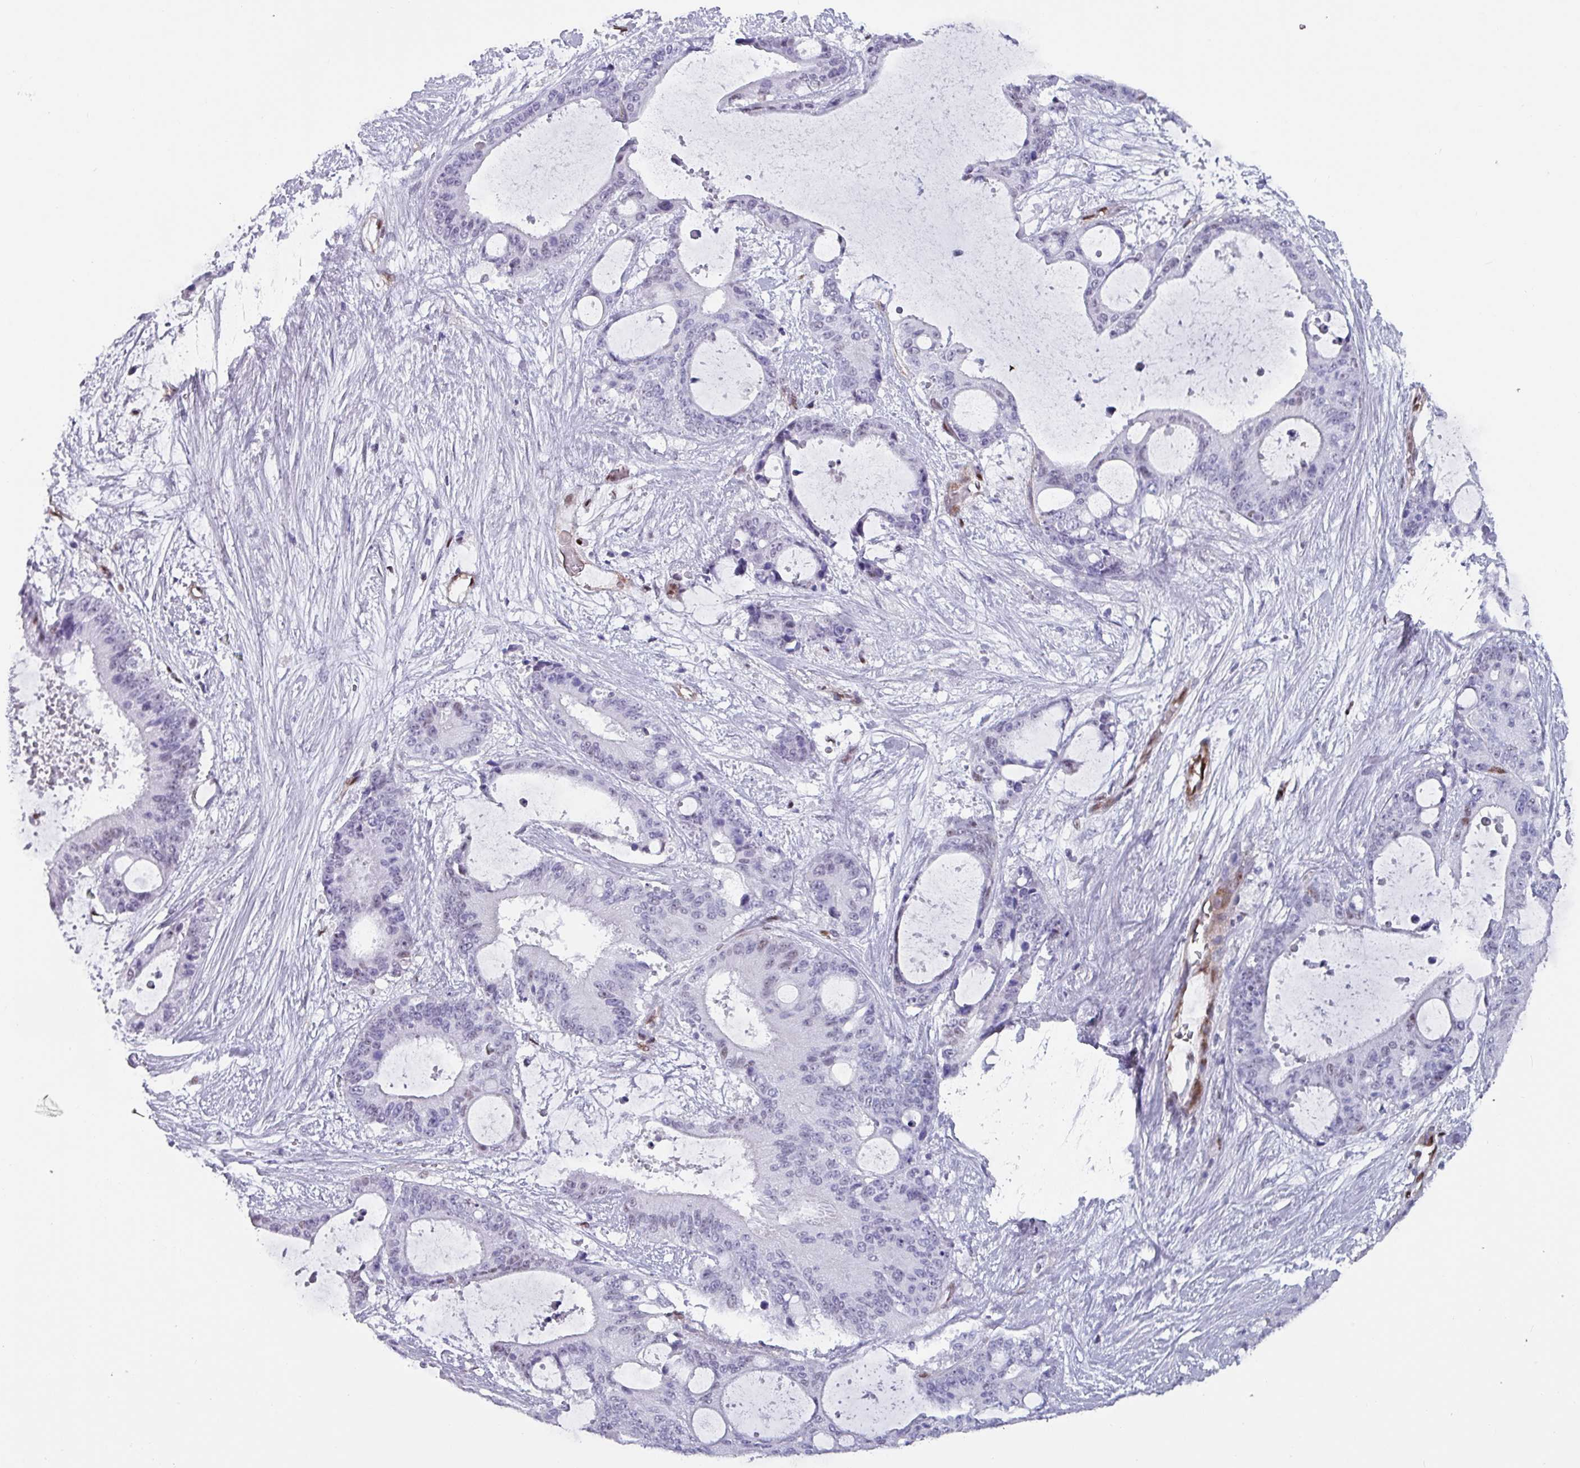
{"staining": {"intensity": "negative", "quantity": "none", "location": "none"}, "tissue": "liver cancer", "cell_type": "Tumor cells", "image_type": "cancer", "snomed": [{"axis": "morphology", "description": "Normal tissue, NOS"}, {"axis": "morphology", "description": "Cholangiocarcinoma"}, {"axis": "topography", "description": "Liver"}, {"axis": "topography", "description": "Peripheral nerve tissue"}], "caption": "Immunohistochemistry of liver cholangiocarcinoma exhibits no staining in tumor cells.", "gene": "ZNF816-ZNF321P", "patient": {"sex": "female", "age": 73}}